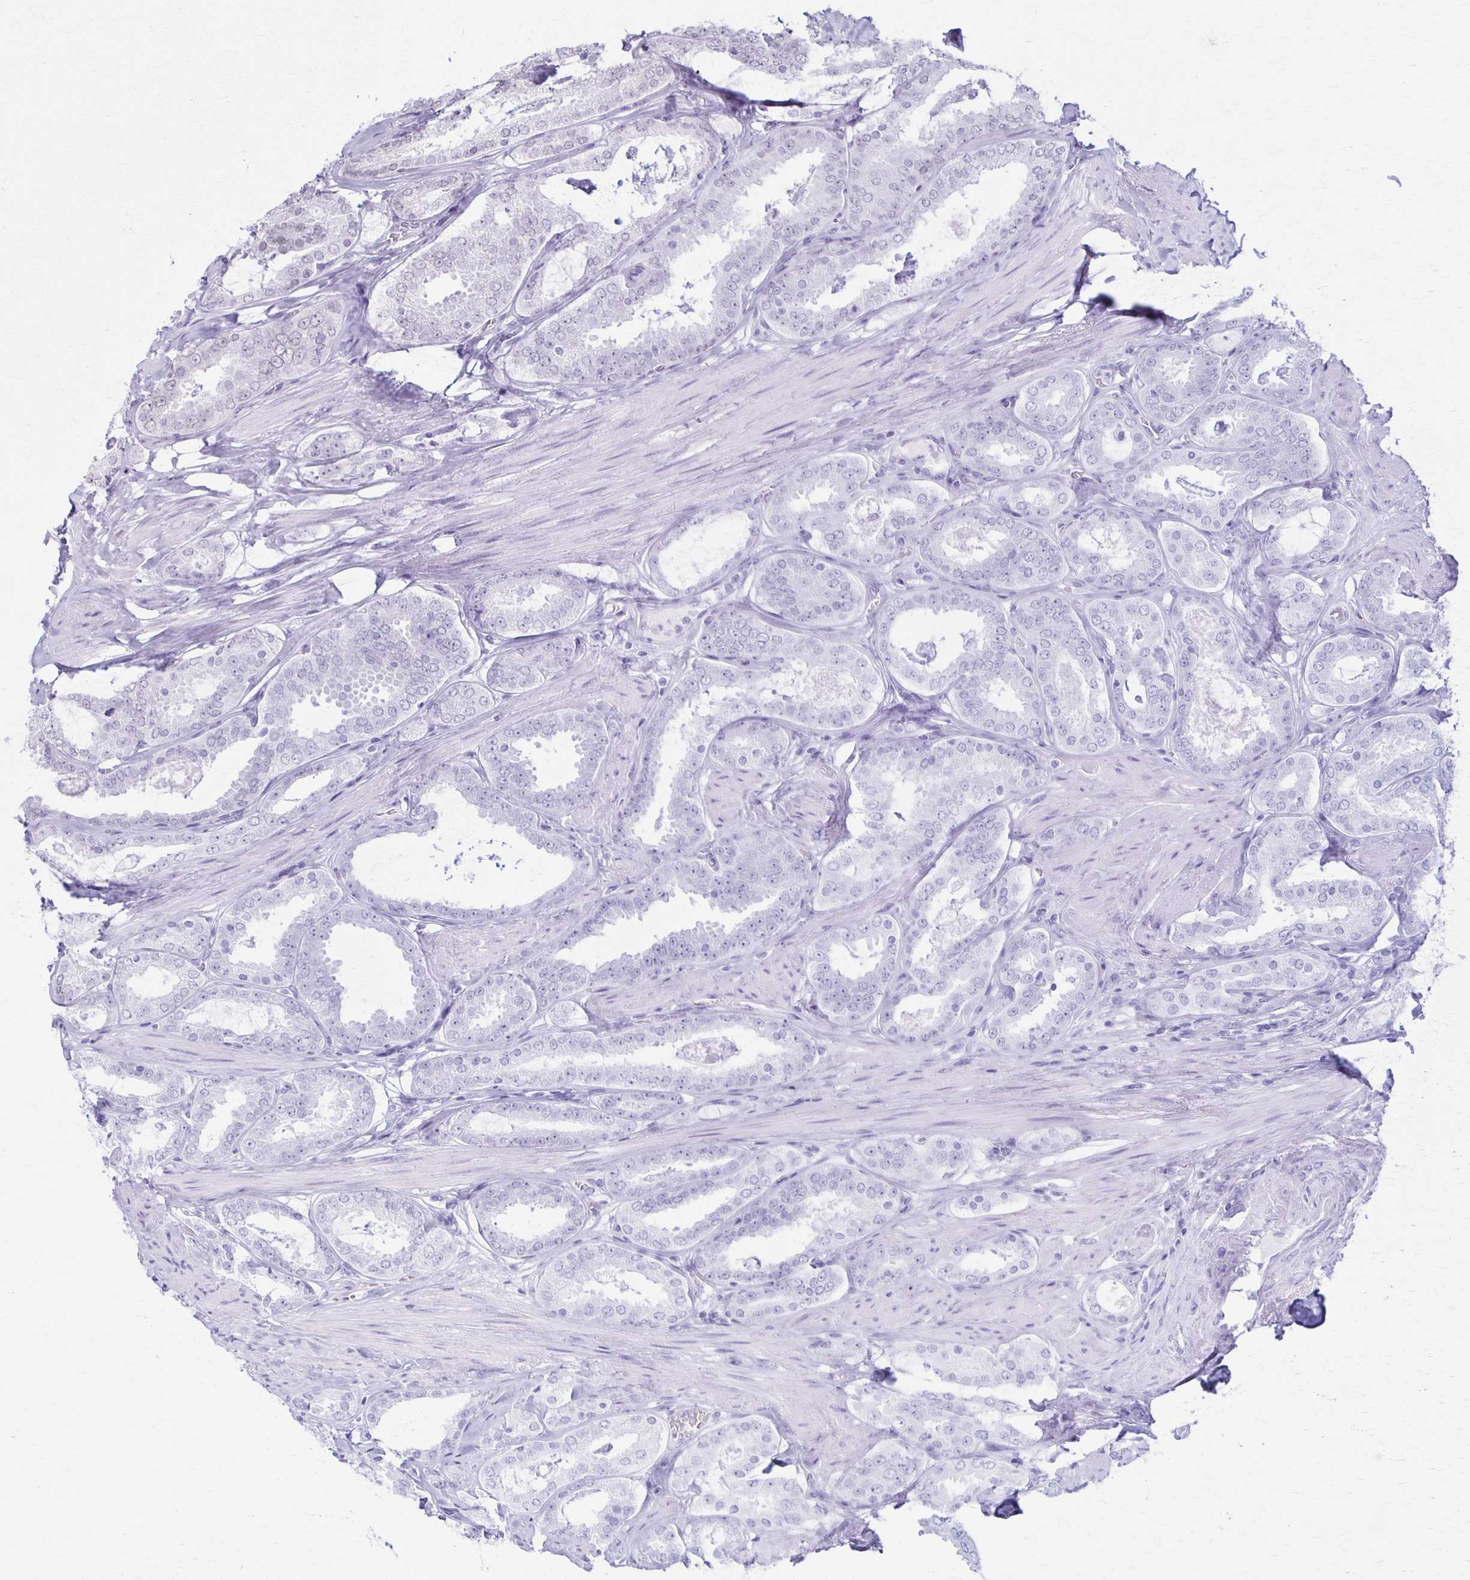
{"staining": {"intensity": "moderate", "quantity": "<25%", "location": "nuclear"}, "tissue": "prostate cancer", "cell_type": "Tumor cells", "image_type": "cancer", "snomed": [{"axis": "morphology", "description": "Adenocarcinoma, High grade"}, {"axis": "topography", "description": "Prostate"}], "caption": "Immunohistochemical staining of adenocarcinoma (high-grade) (prostate) reveals low levels of moderate nuclear staining in approximately <25% of tumor cells.", "gene": "XRCC6", "patient": {"sex": "male", "age": 63}}